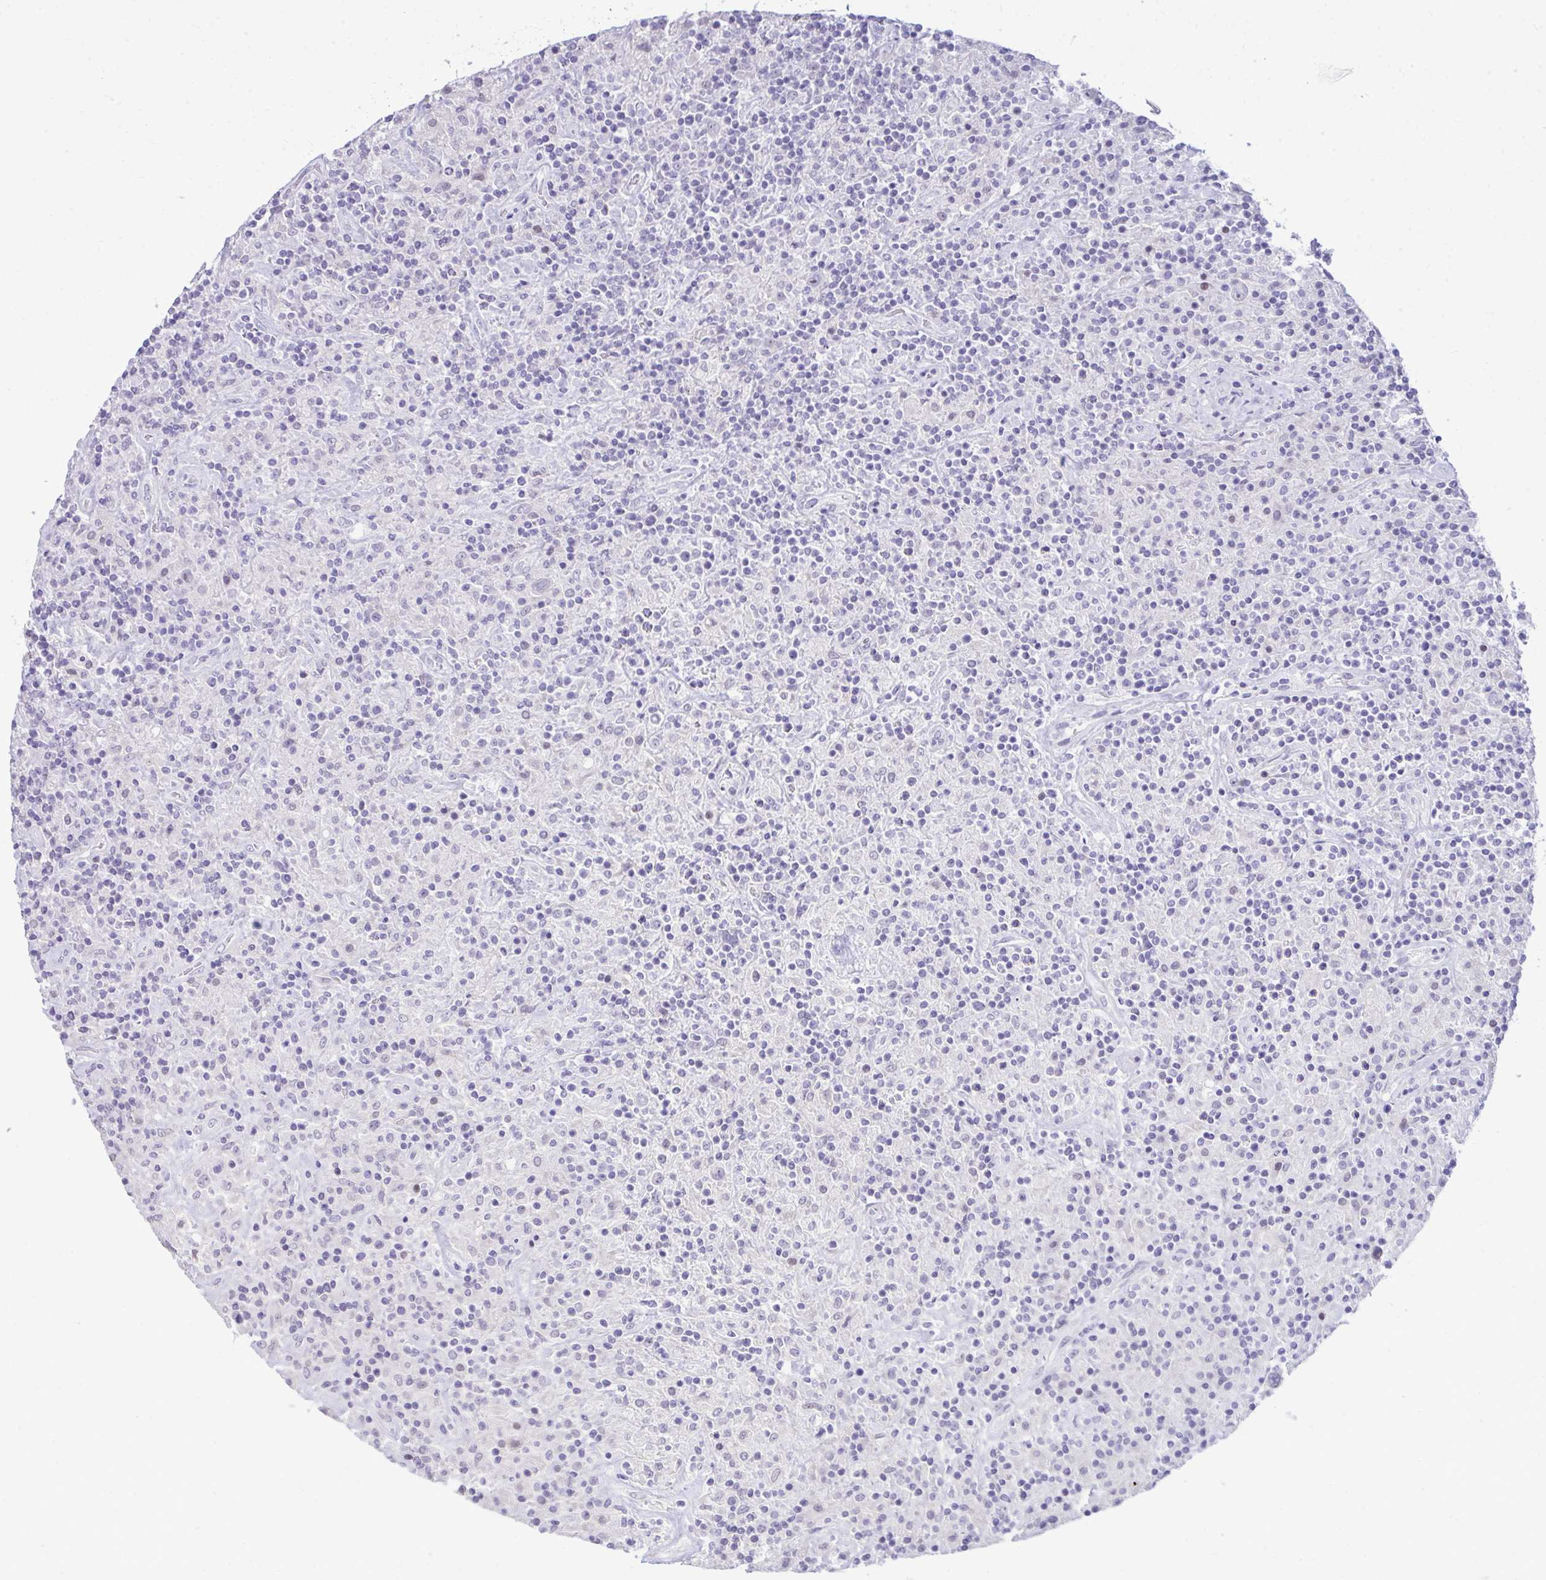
{"staining": {"intensity": "negative", "quantity": "none", "location": "none"}, "tissue": "lymphoma", "cell_type": "Tumor cells", "image_type": "cancer", "snomed": [{"axis": "morphology", "description": "Hodgkin's disease, NOS"}, {"axis": "topography", "description": "Lymph node"}], "caption": "Immunohistochemical staining of lymphoma demonstrates no significant staining in tumor cells.", "gene": "EID3", "patient": {"sex": "male", "age": 70}}